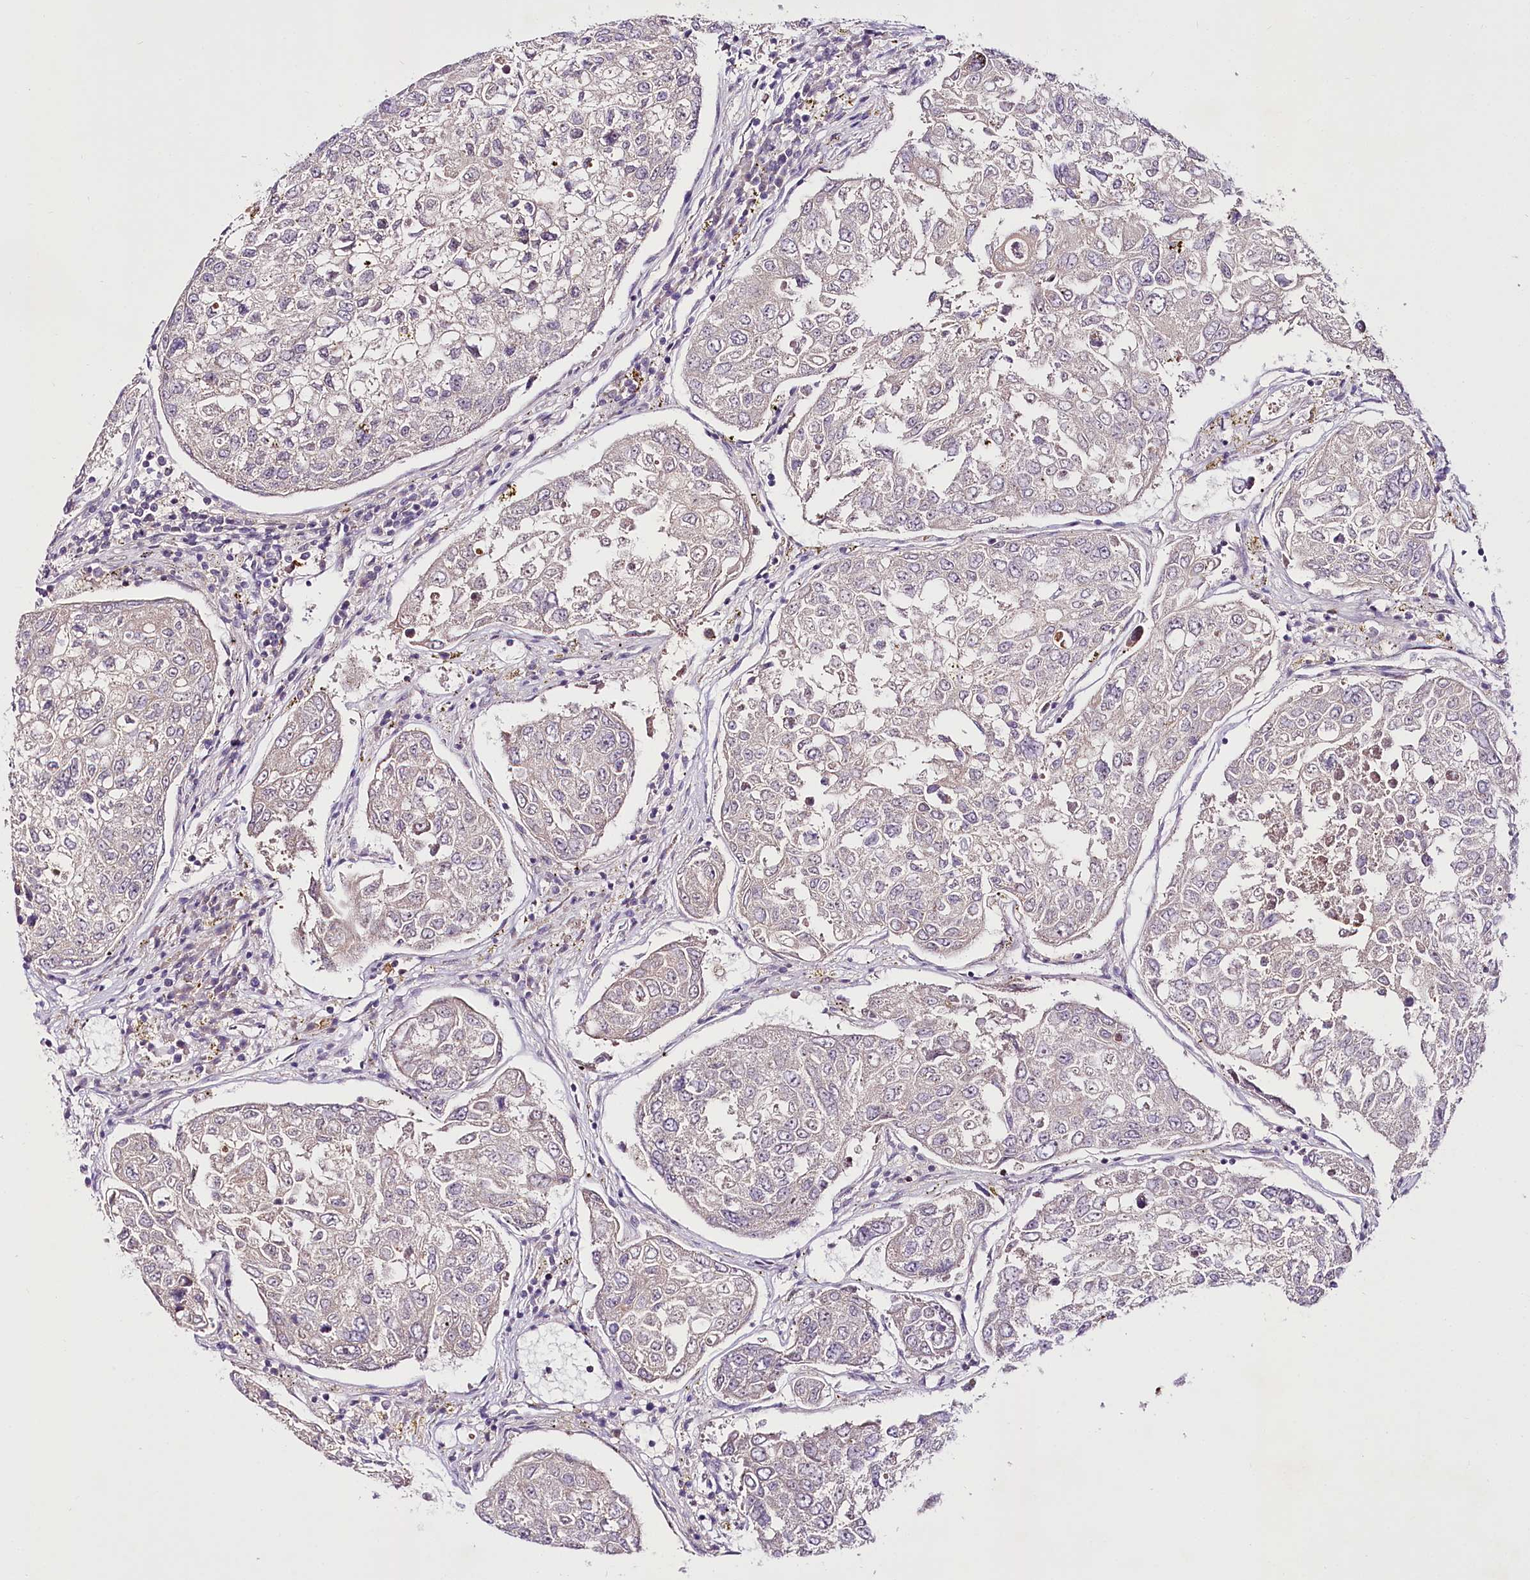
{"staining": {"intensity": "negative", "quantity": "none", "location": "none"}, "tissue": "urothelial cancer", "cell_type": "Tumor cells", "image_type": "cancer", "snomed": [{"axis": "morphology", "description": "Urothelial carcinoma, High grade"}, {"axis": "topography", "description": "Lymph node"}, {"axis": "topography", "description": "Urinary bladder"}], "caption": "Tumor cells show no significant positivity in urothelial carcinoma (high-grade).", "gene": "VWA5A", "patient": {"sex": "male", "age": 51}}